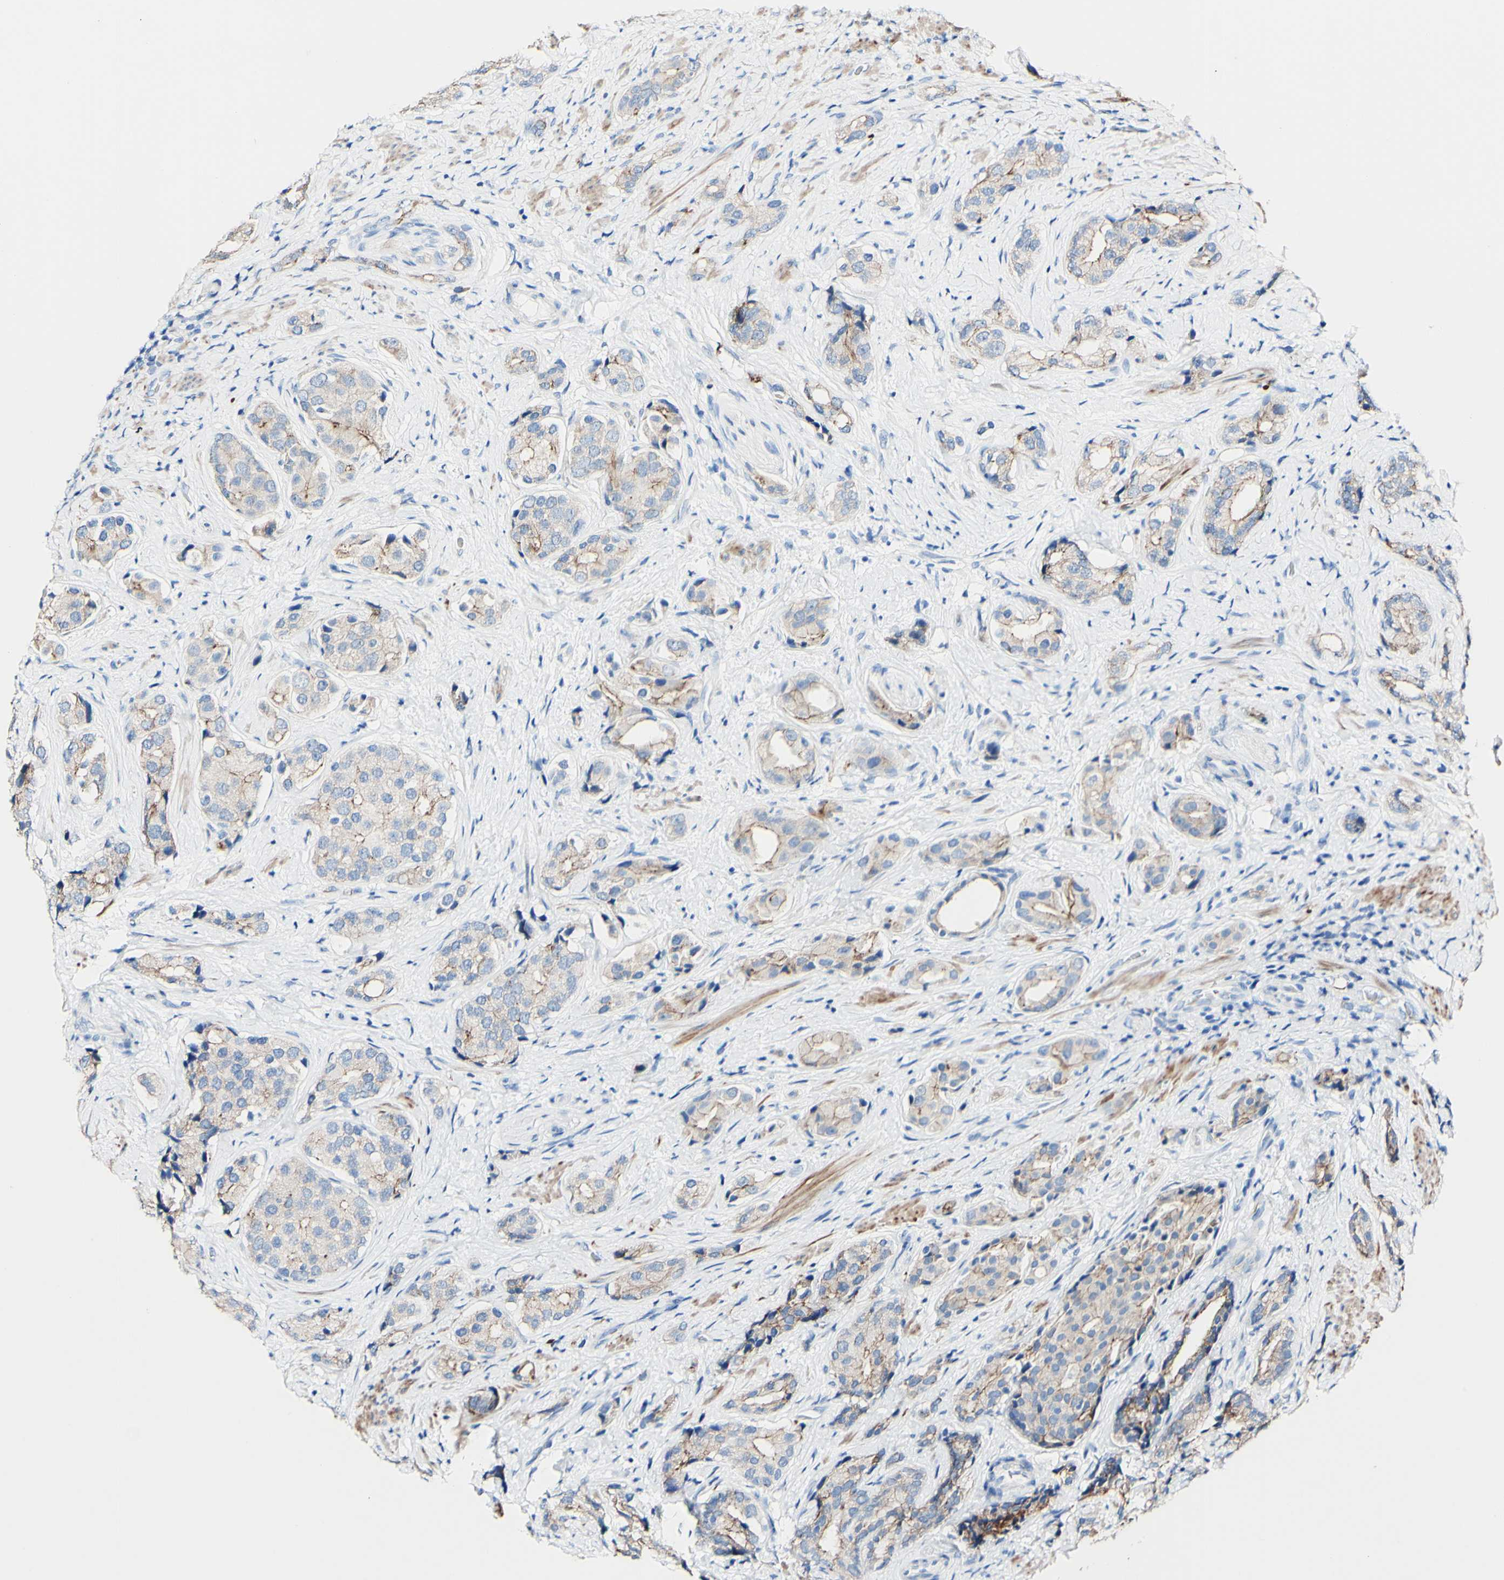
{"staining": {"intensity": "moderate", "quantity": "25%-75%", "location": "cytoplasmic/membranous"}, "tissue": "prostate cancer", "cell_type": "Tumor cells", "image_type": "cancer", "snomed": [{"axis": "morphology", "description": "Adenocarcinoma, High grade"}, {"axis": "topography", "description": "Prostate"}], "caption": "Prostate cancer (high-grade adenocarcinoma) stained with immunohistochemistry demonstrates moderate cytoplasmic/membranous expression in about 25%-75% of tumor cells. (DAB IHC, brown staining for protein, blue staining for nuclei).", "gene": "DSC2", "patient": {"sex": "male", "age": 71}}